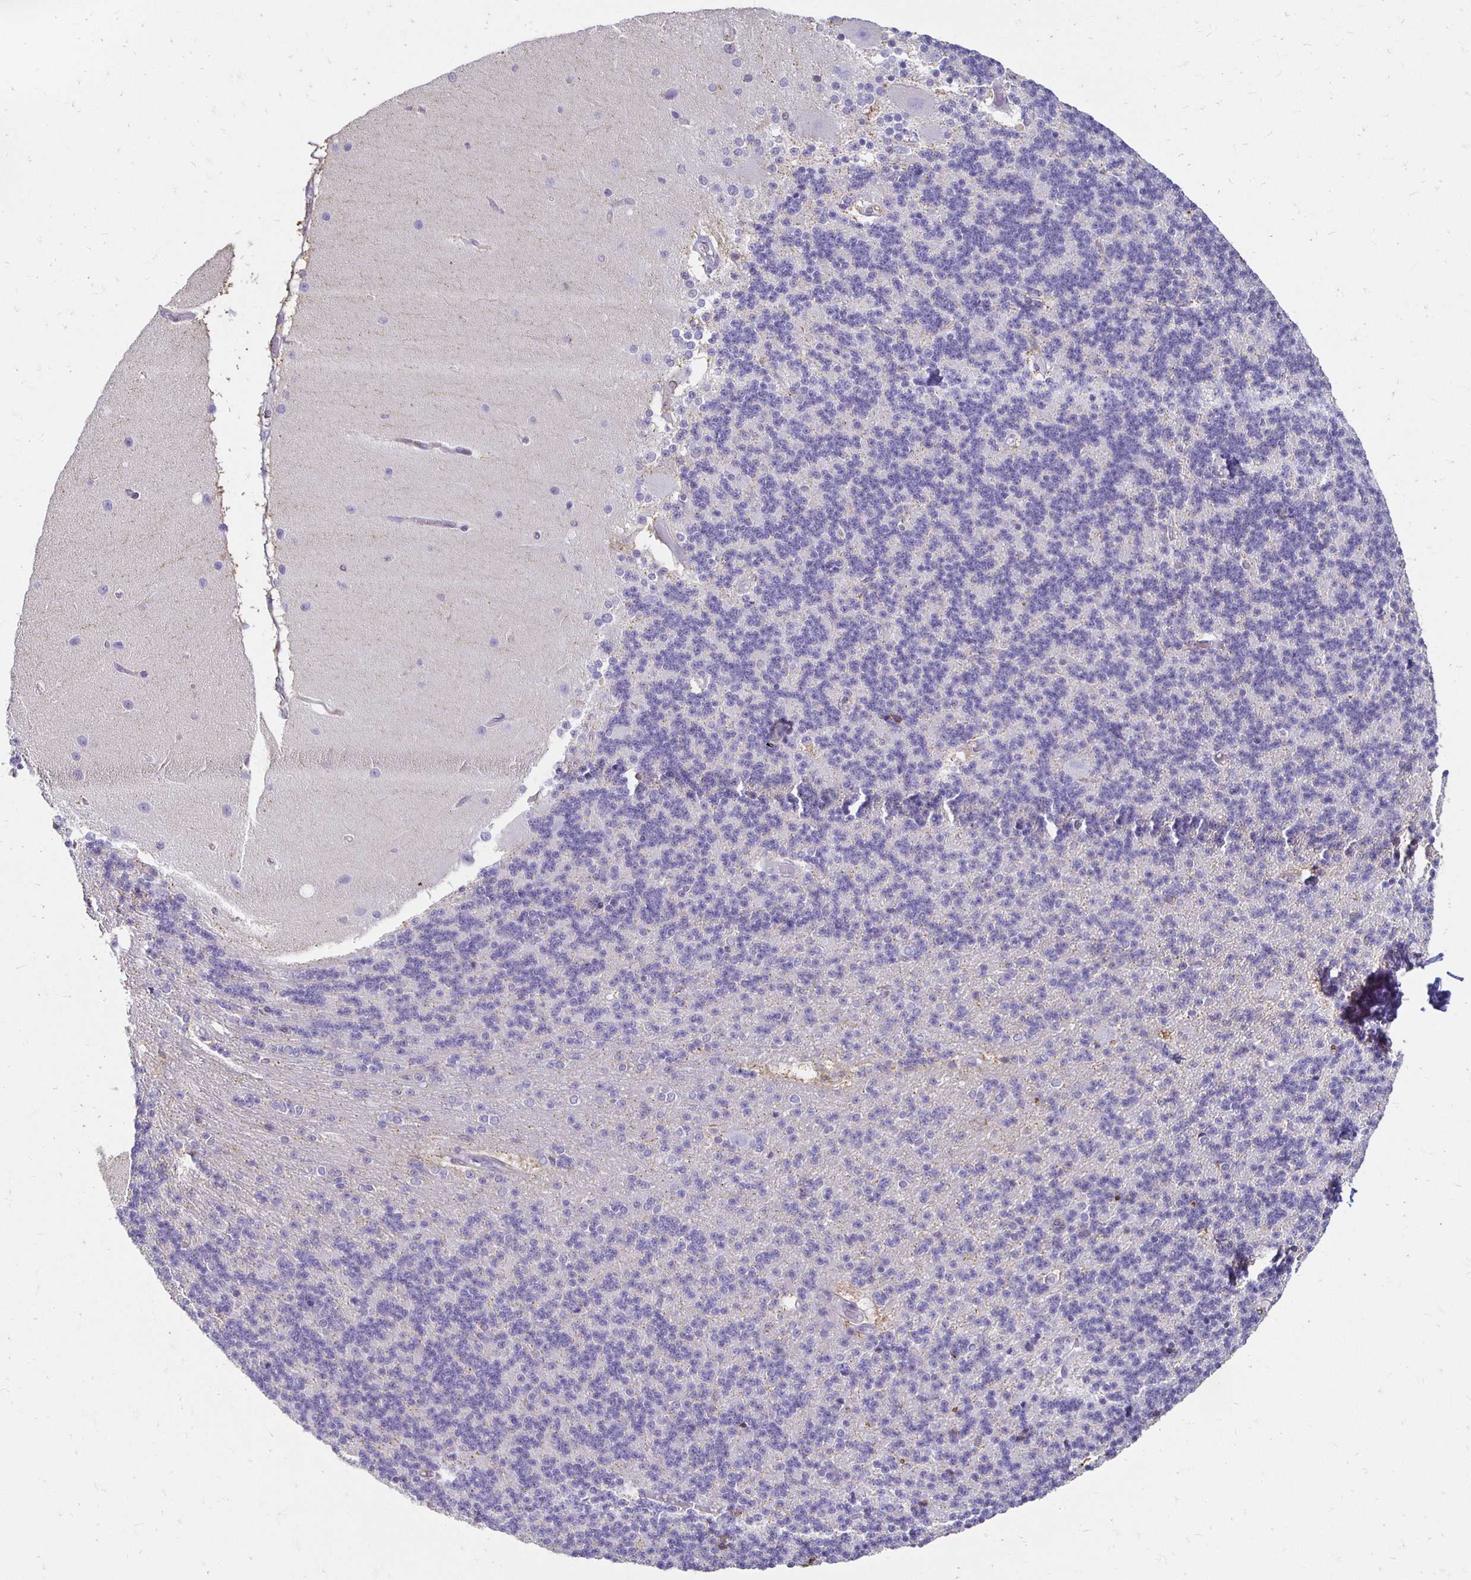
{"staining": {"intensity": "negative", "quantity": "none", "location": "none"}, "tissue": "cerebellum", "cell_type": "Cells in granular layer", "image_type": "normal", "snomed": [{"axis": "morphology", "description": "Normal tissue, NOS"}, {"axis": "topography", "description": "Cerebellum"}], "caption": "Immunohistochemical staining of normal human cerebellum shows no significant positivity in cells in granular layer. (DAB (3,3'-diaminobenzidine) immunohistochemistry (IHC) with hematoxylin counter stain).", "gene": "TAS1R3", "patient": {"sex": "female", "age": 54}}